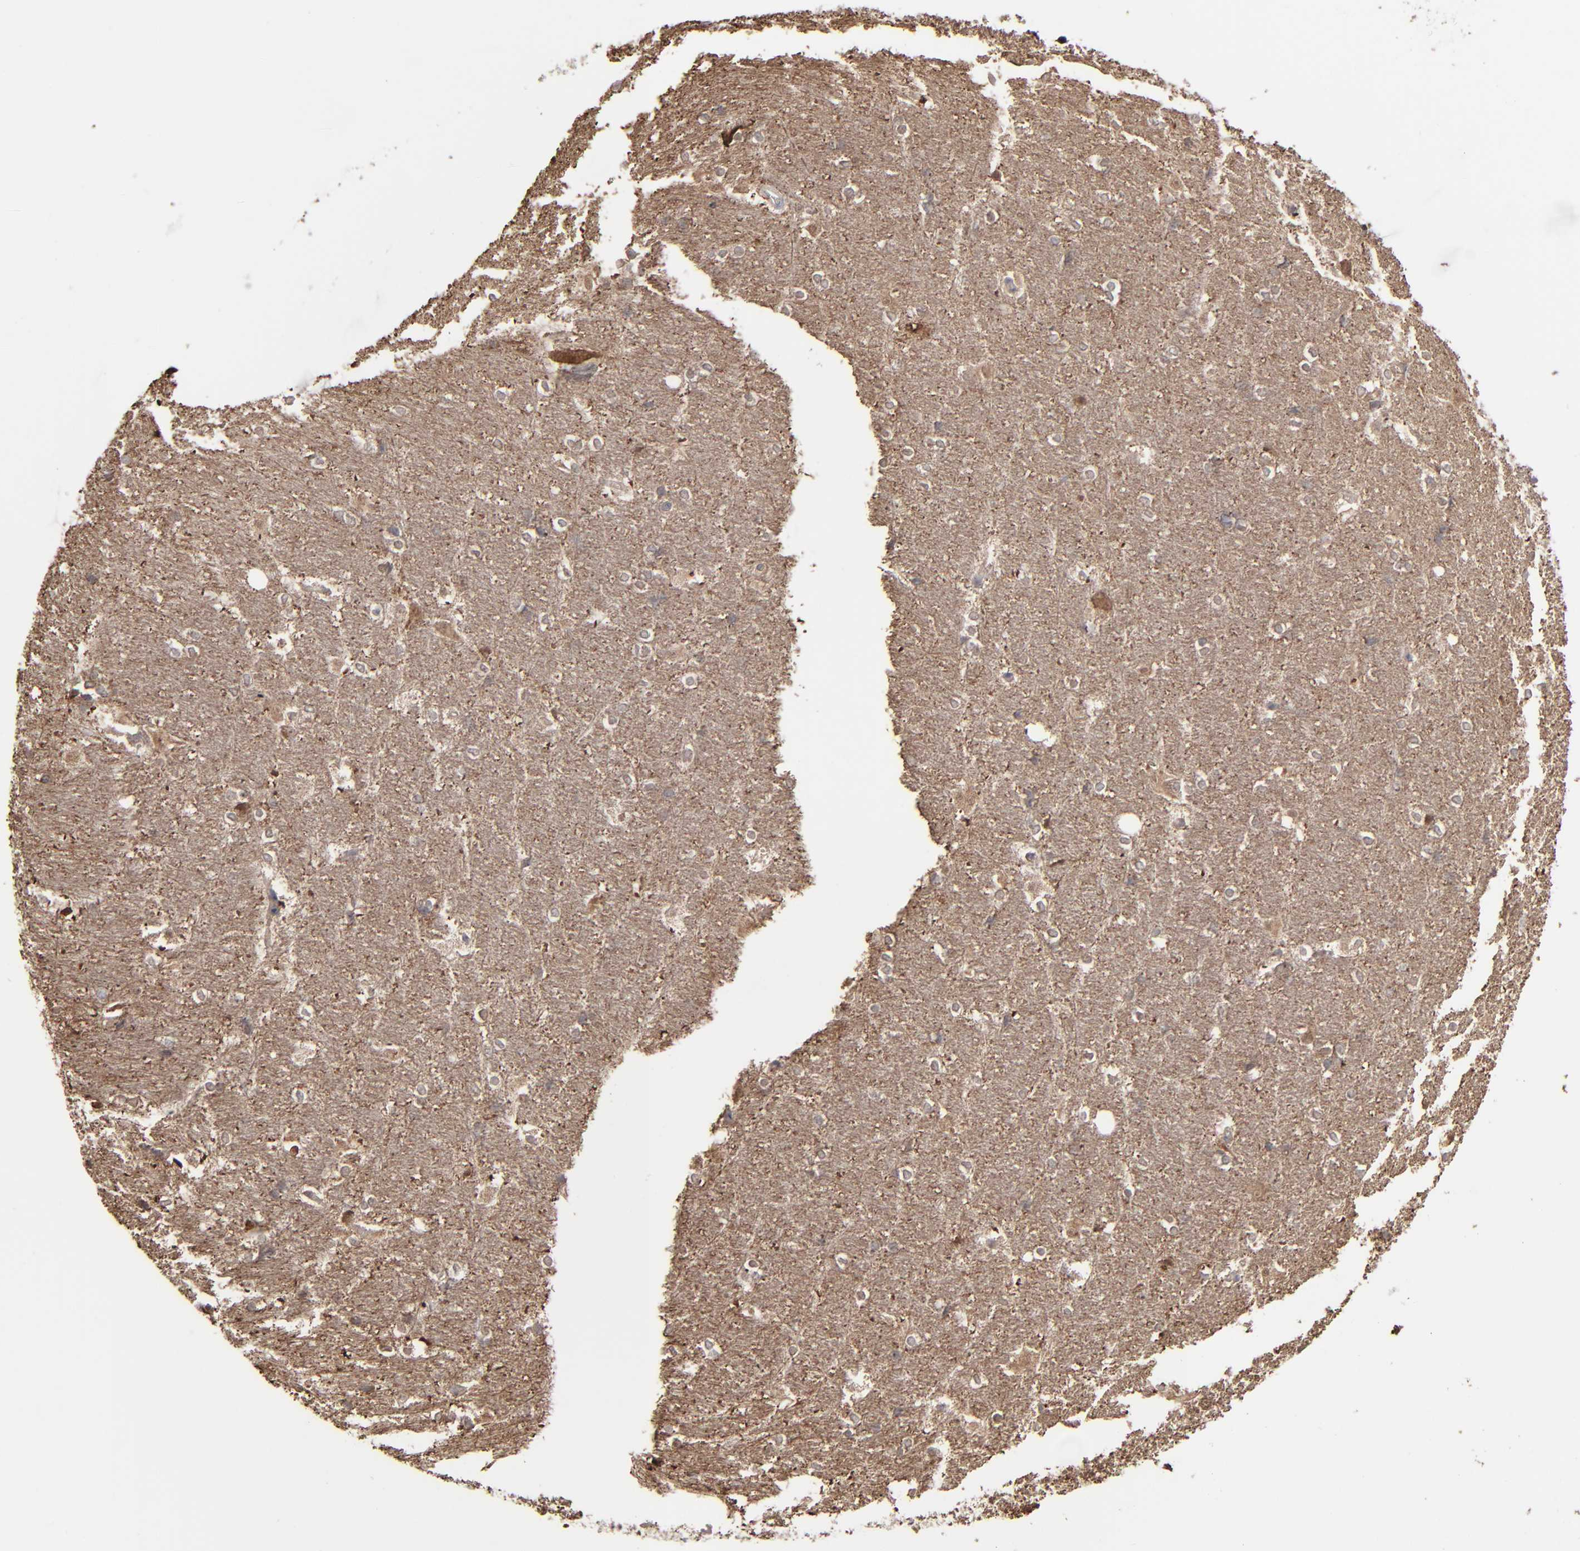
{"staining": {"intensity": "moderate", "quantity": ">75%", "location": "cytoplasmic/membranous"}, "tissue": "hippocampus", "cell_type": "Glial cells", "image_type": "normal", "snomed": [{"axis": "morphology", "description": "Normal tissue, NOS"}, {"axis": "topography", "description": "Hippocampus"}], "caption": "Glial cells exhibit medium levels of moderate cytoplasmic/membranous positivity in about >75% of cells in normal human hippocampus. The staining was performed using DAB (3,3'-diaminobenzidine) to visualize the protein expression in brown, while the nuclei were stained in blue with hematoxylin (Magnification: 20x).", "gene": "NME1", "patient": {"sex": "female", "age": 19}}